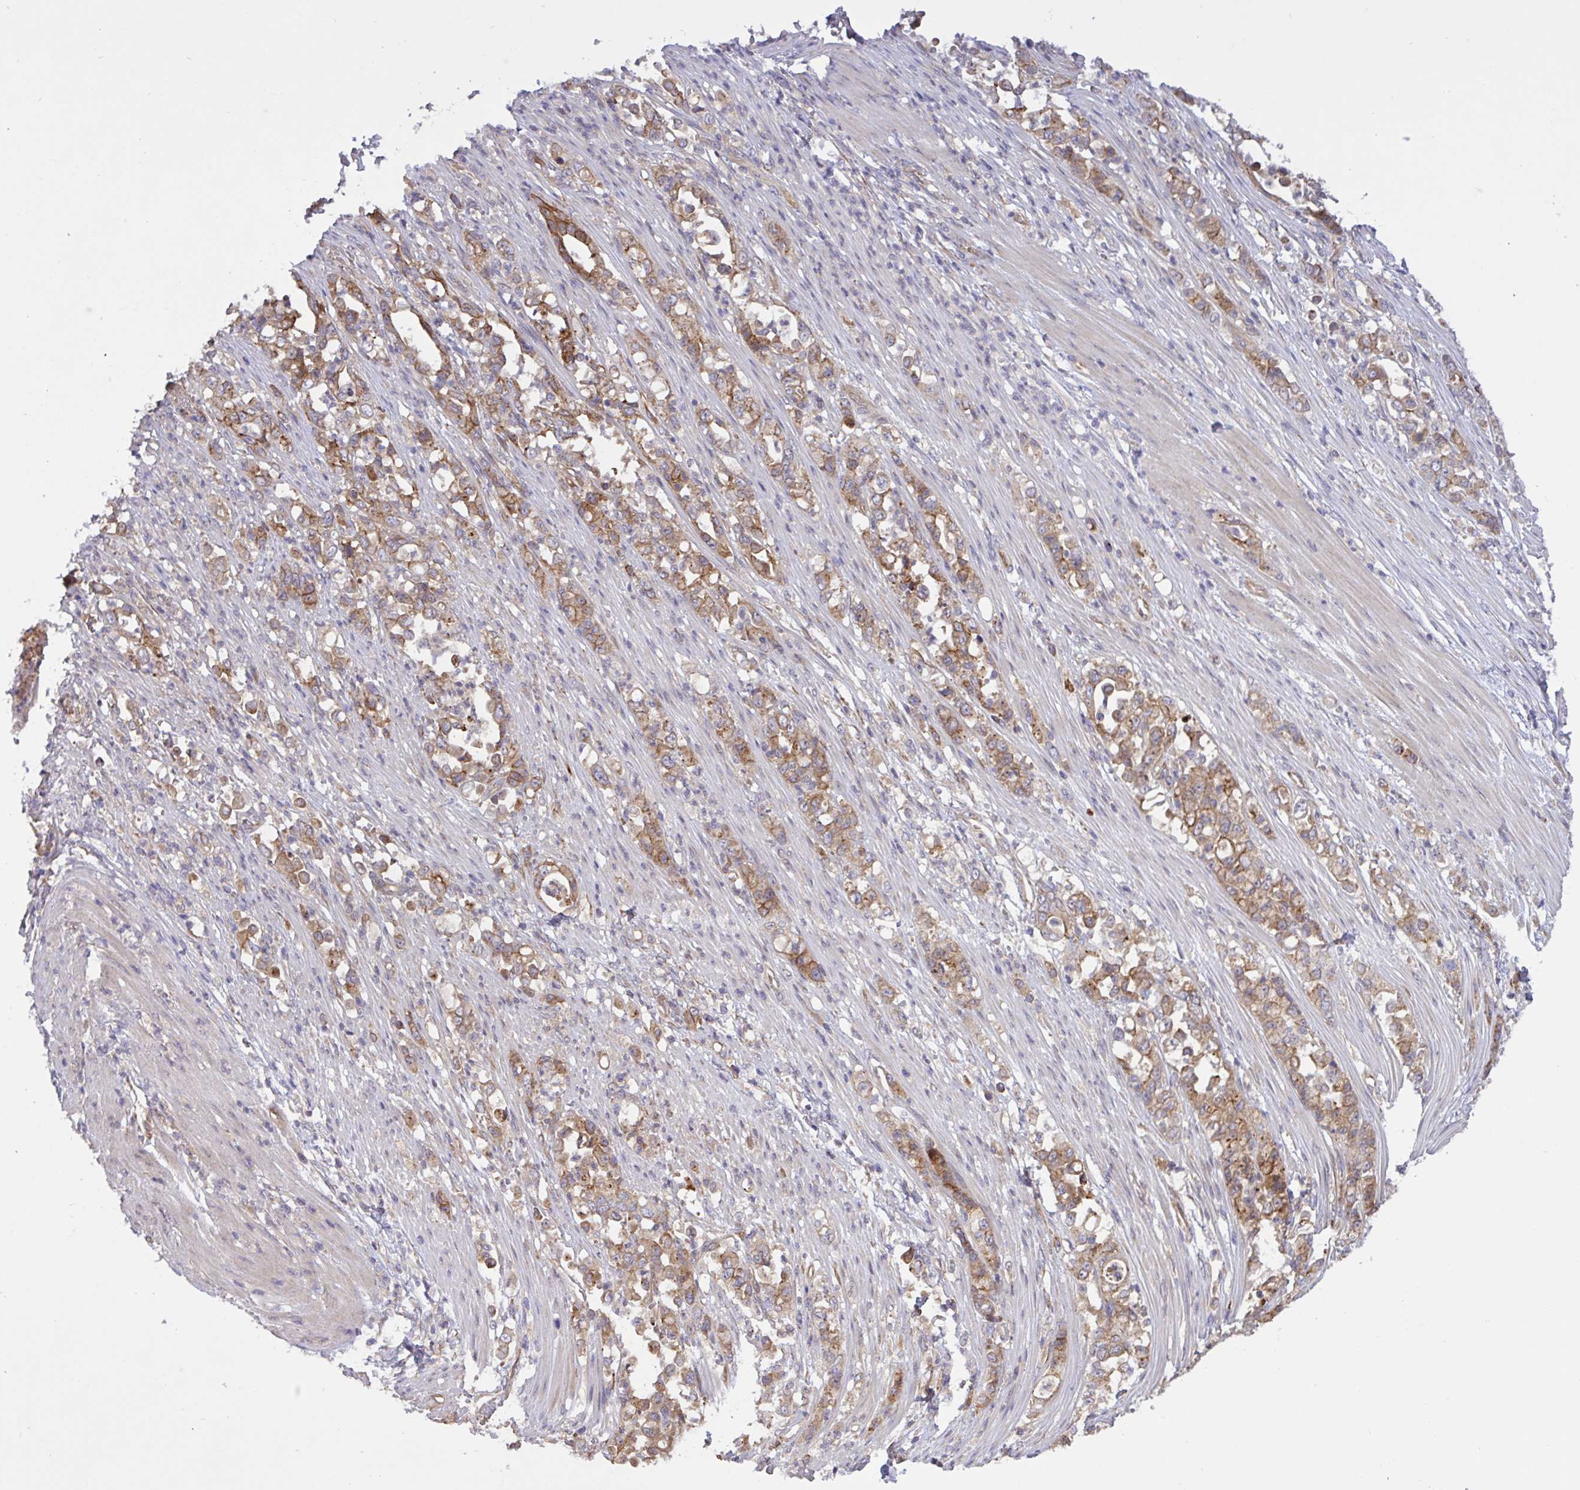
{"staining": {"intensity": "moderate", "quantity": ">75%", "location": "cytoplasmic/membranous"}, "tissue": "stomach cancer", "cell_type": "Tumor cells", "image_type": "cancer", "snomed": [{"axis": "morphology", "description": "Normal tissue, NOS"}, {"axis": "morphology", "description": "Adenocarcinoma, NOS"}, {"axis": "topography", "description": "Stomach"}], "caption": "This is an image of immunohistochemistry (IHC) staining of adenocarcinoma (stomach), which shows moderate expression in the cytoplasmic/membranous of tumor cells.", "gene": "INTS10", "patient": {"sex": "female", "age": 79}}